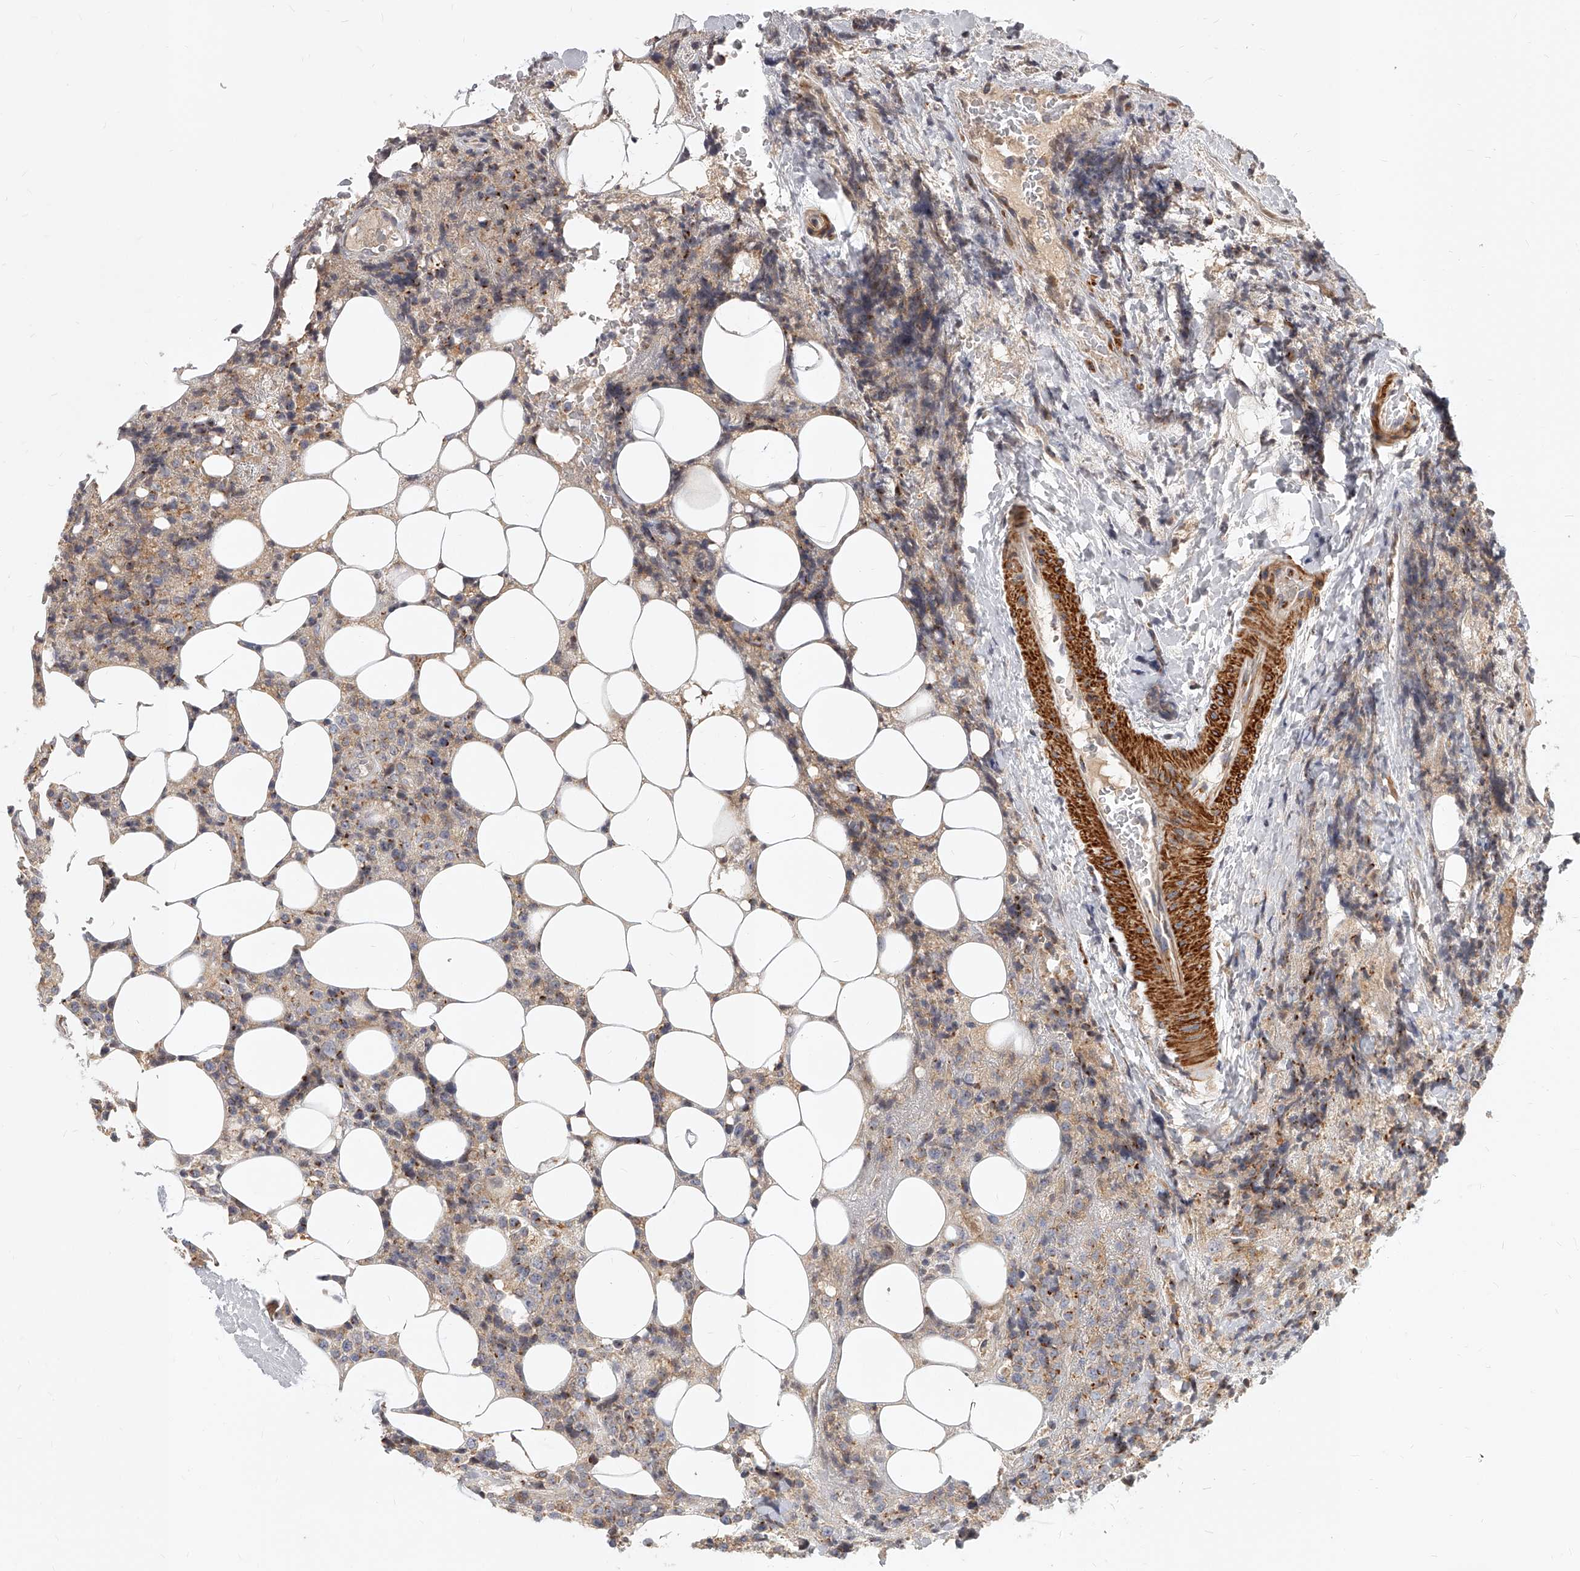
{"staining": {"intensity": "weak", "quantity": "<25%", "location": "cytoplasmic/membranous"}, "tissue": "lymphoma", "cell_type": "Tumor cells", "image_type": "cancer", "snomed": [{"axis": "morphology", "description": "Malignant lymphoma, non-Hodgkin's type, High grade"}, {"axis": "topography", "description": "Lymph node"}], "caption": "Immunohistochemistry (IHC) photomicrograph of neoplastic tissue: malignant lymphoma, non-Hodgkin's type (high-grade) stained with DAB (3,3'-diaminobenzidine) demonstrates no significant protein staining in tumor cells.", "gene": "SLC37A1", "patient": {"sex": "male", "age": 13}}